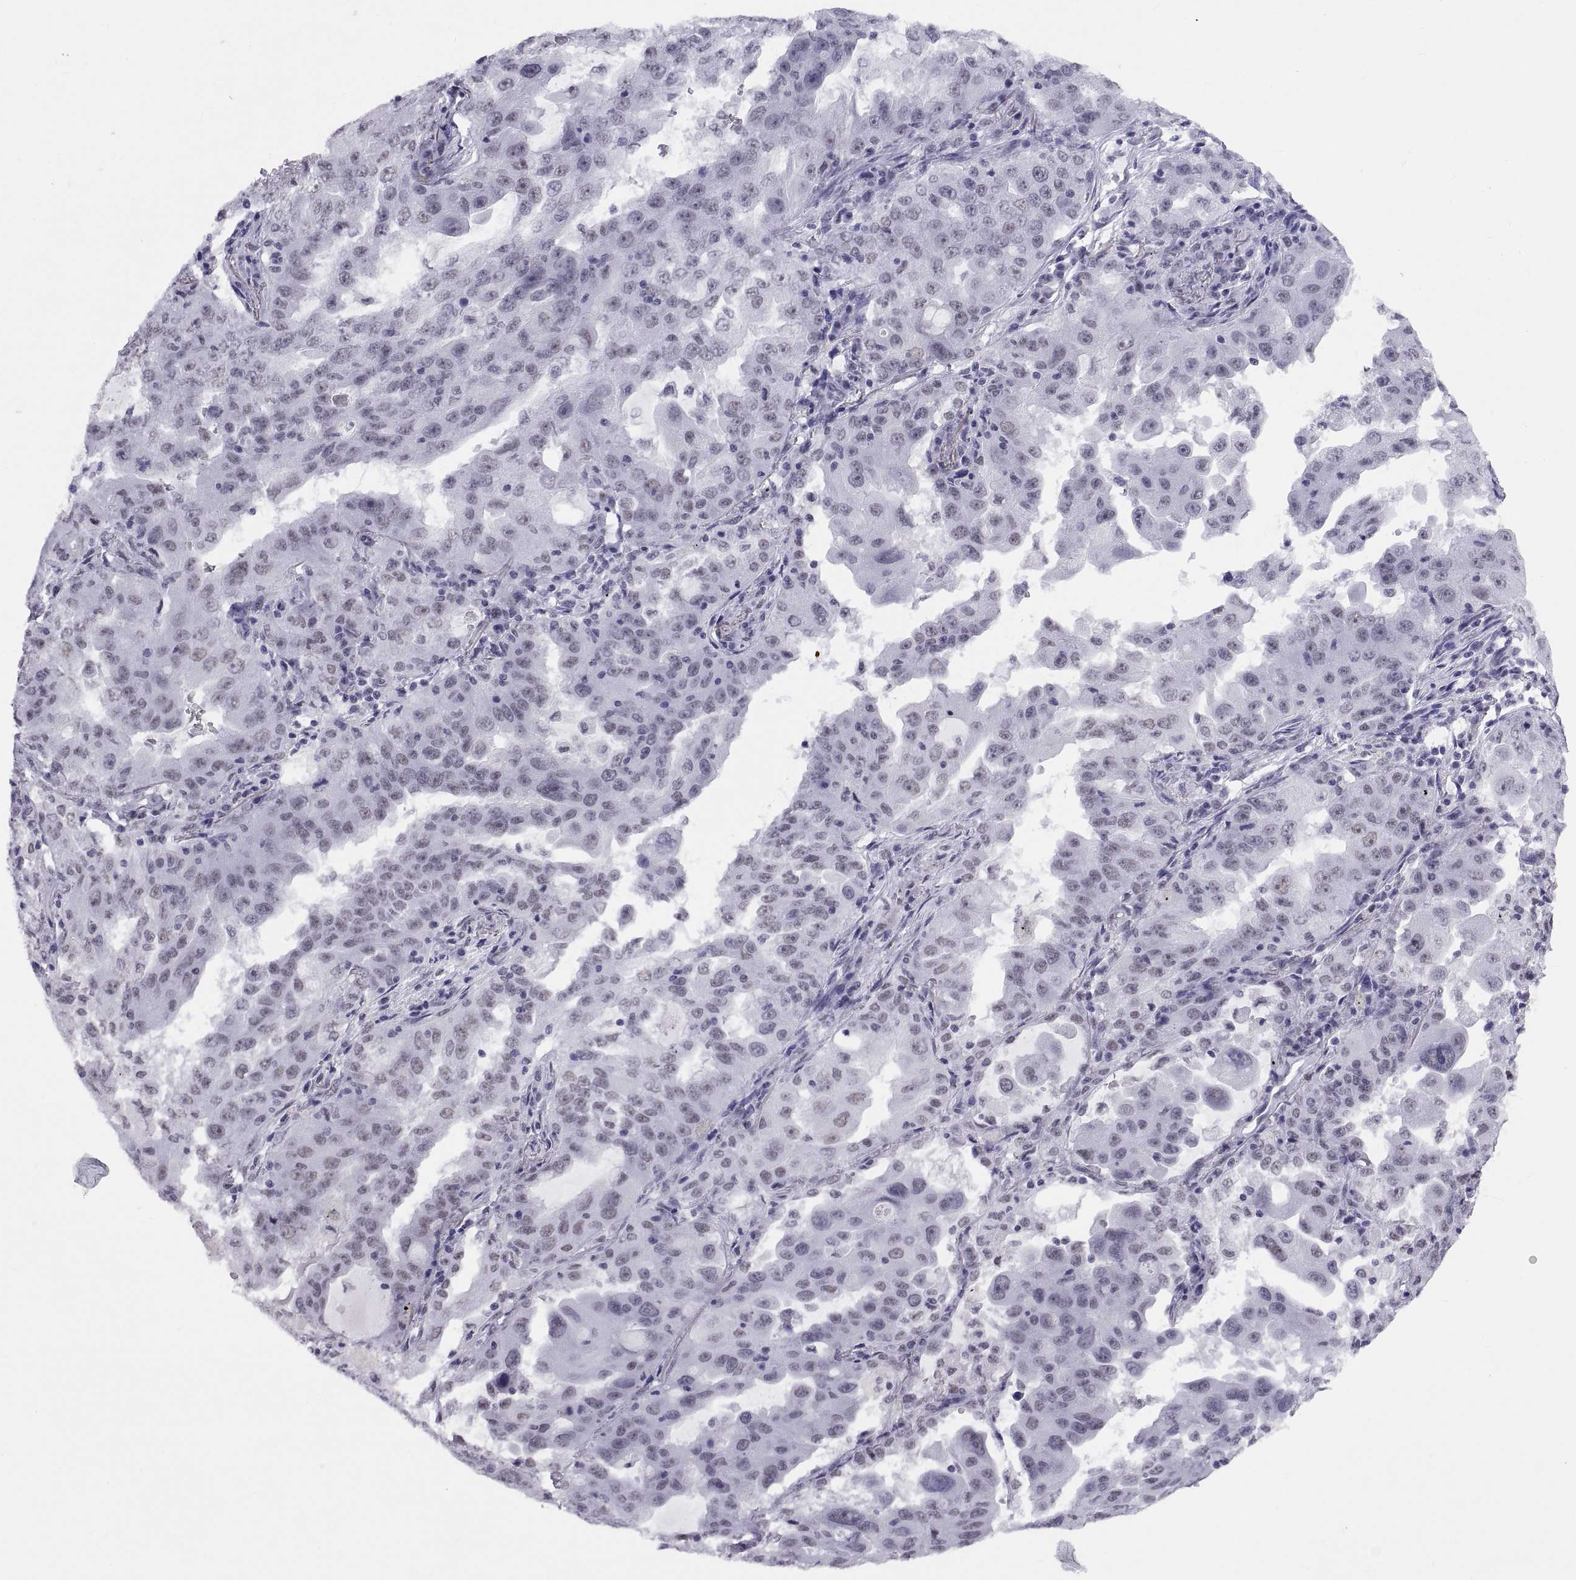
{"staining": {"intensity": "negative", "quantity": "none", "location": "none"}, "tissue": "lung cancer", "cell_type": "Tumor cells", "image_type": "cancer", "snomed": [{"axis": "morphology", "description": "Adenocarcinoma, NOS"}, {"axis": "topography", "description": "Lung"}], "caption": "IHC histopathology image of neoplastic tissue: human lung adenocarcinoma stained with DAB (3,3'-diaminobenzidine) exhibits no significant protein expression in tumor cells.", "gene": "NEUROD6", "patient": {"sex": "female", "age": 61}}